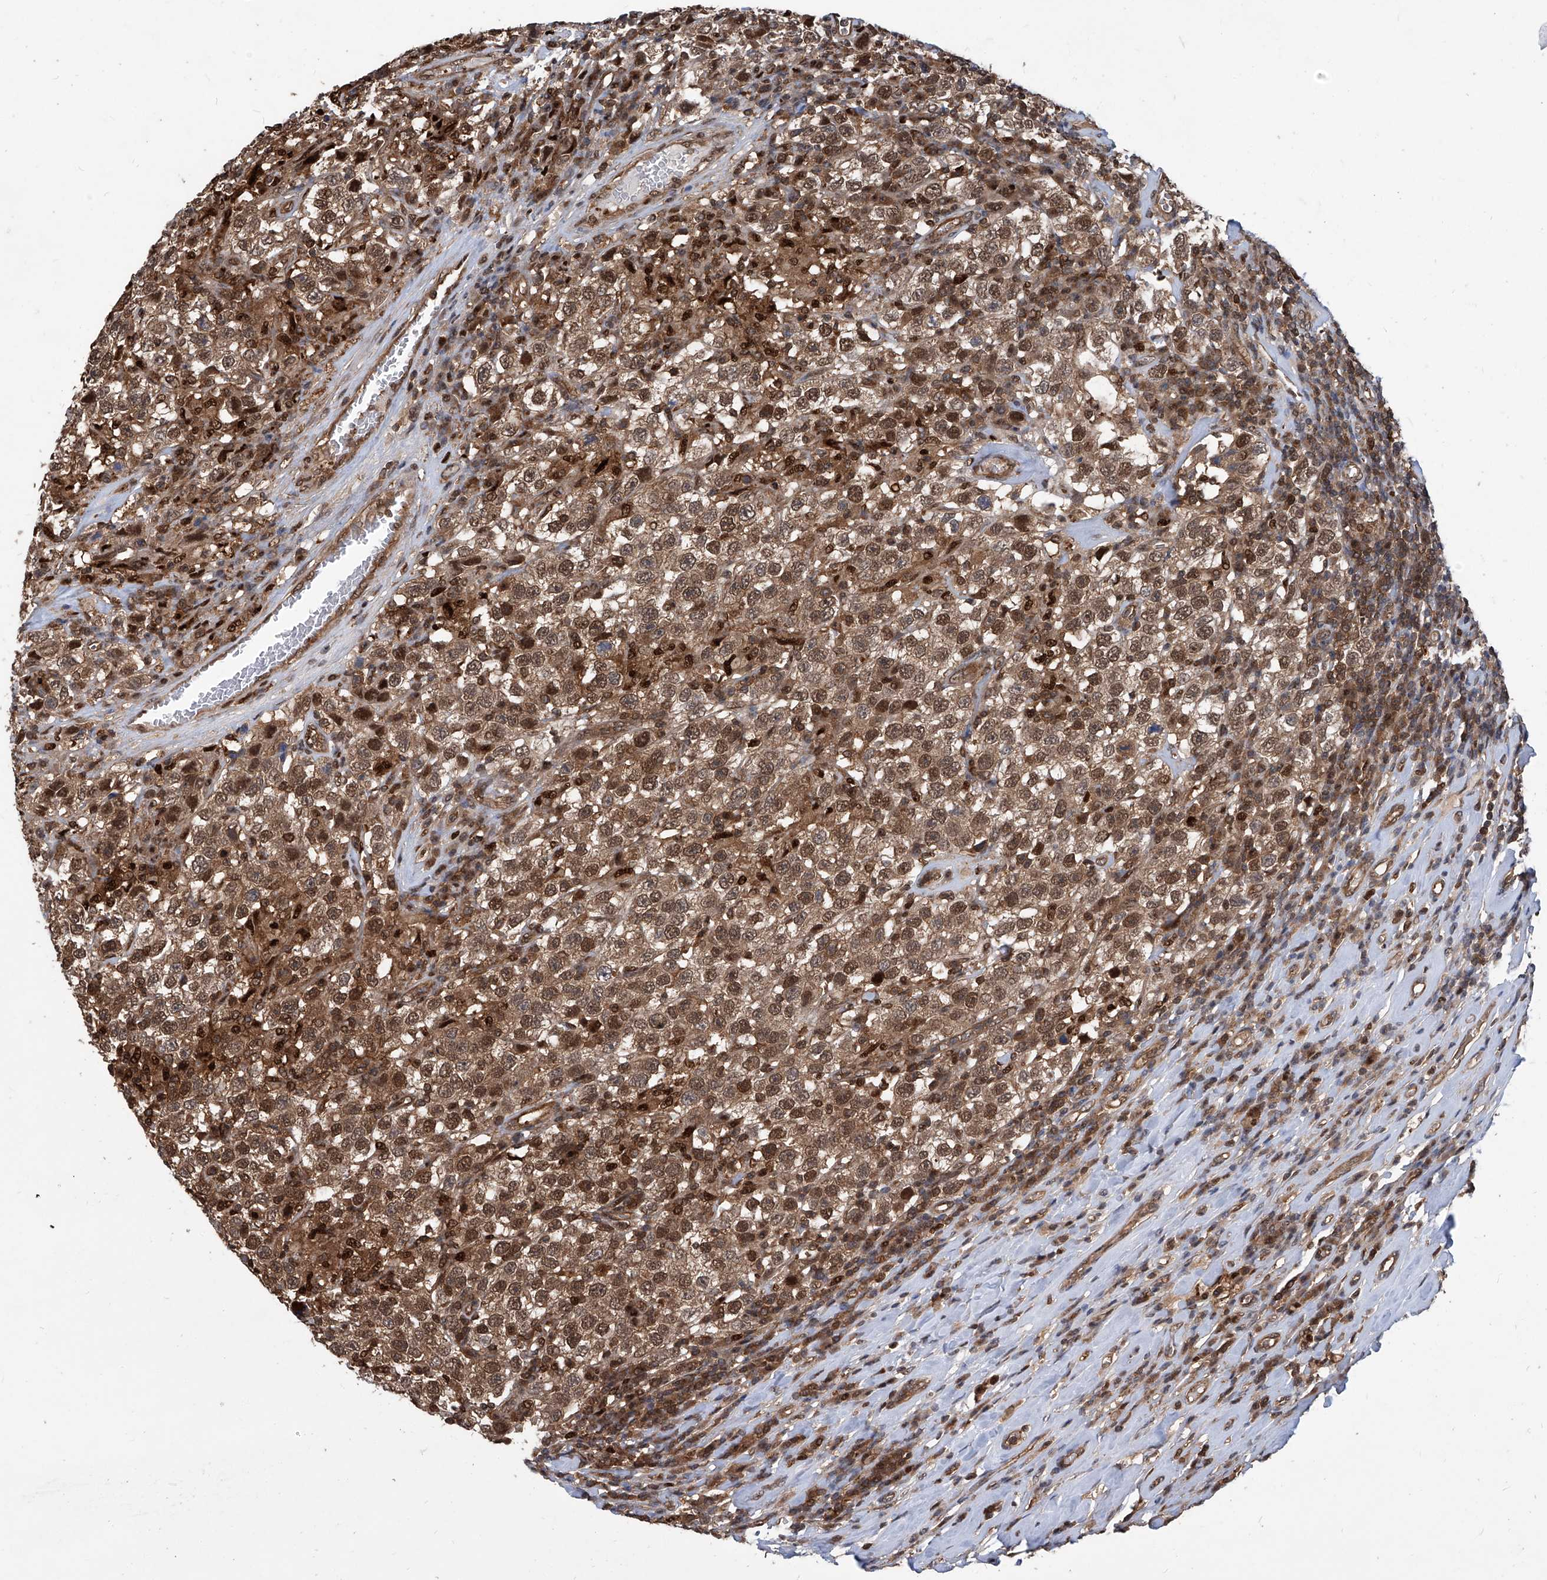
{"staining": {"intensity": "strong", "quantity": ">75%", "location": "cytoplasmic/membranous,nuclear"}, "tissue": "testis cancer", "cell_type": "Tumor cells", "image_type": "cancer", "snomed": [{"axis": "morphology", "description": "Seminoma, NOS"}, {"axis": "topography", "description": "Testis"}], "caption": "Testis cancer (seminoma) stained with a brown dye demonstrates strong cytoplasmic/membranous and nuclear positive expression in about >75% of tumor cells.", "gene": "PSMB1", "patient": {"sex": "male", "age": 41}}